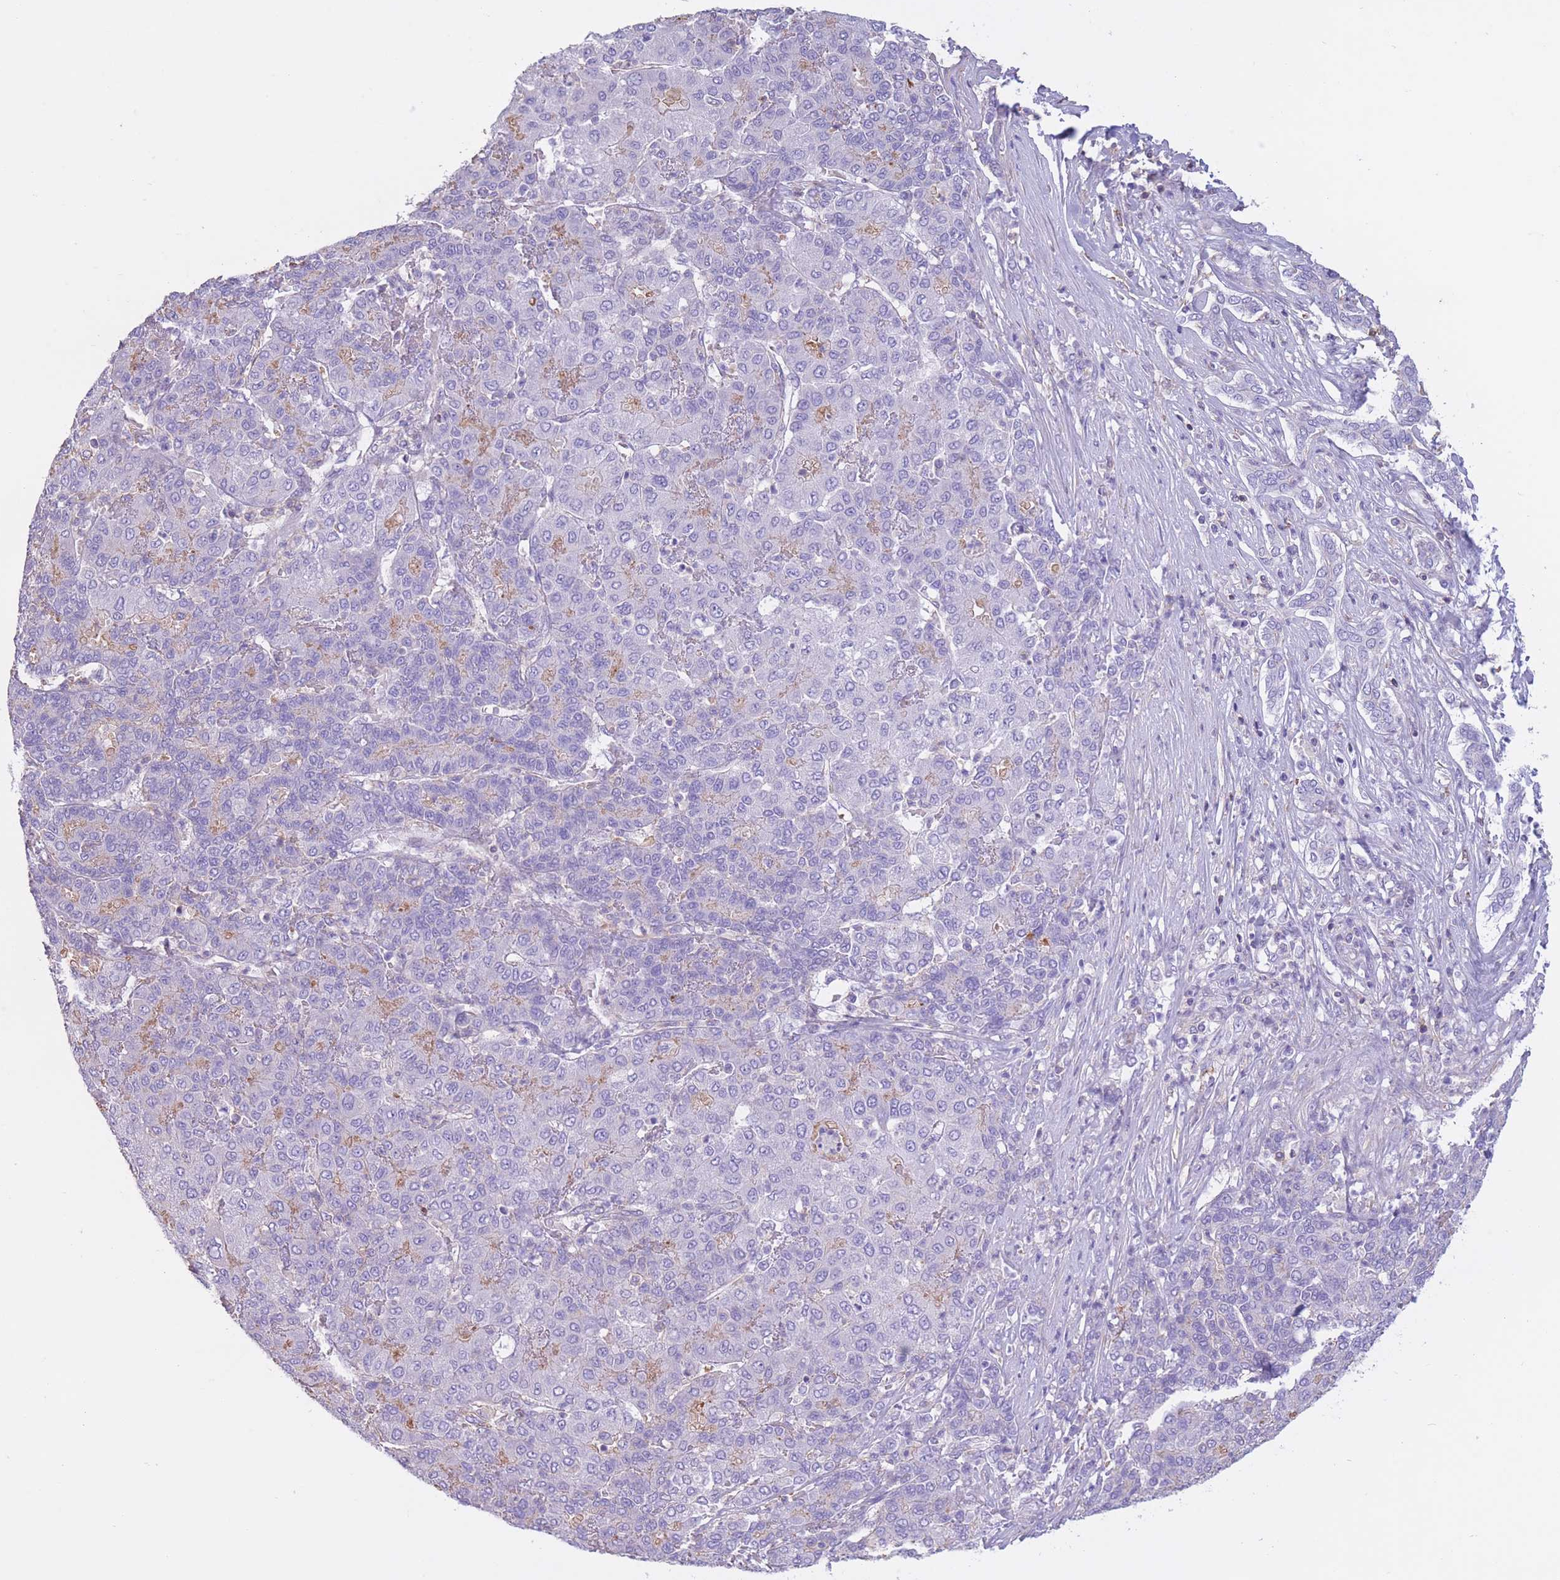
{"staining": {"intensity": "negative", "quantity": "none", "location": "none"}, "tissue": "liver cancer", "cell_type": "Tumor cells", "image_type": "cancer", "snomed": [{"axis": "morphology", "description": "Carcinoma, Hepatocellular, NOS"}, {"axis": "topography", "description": "Liver"}], "caption": "Immunohistochemistry photomicrograph of human liver hepatocellular carcinoma stained for a protein (brown), which reveals no staining in tumor cells.", "gene": "PDHA1", "patient": {"sex": "male", "age": 65}}